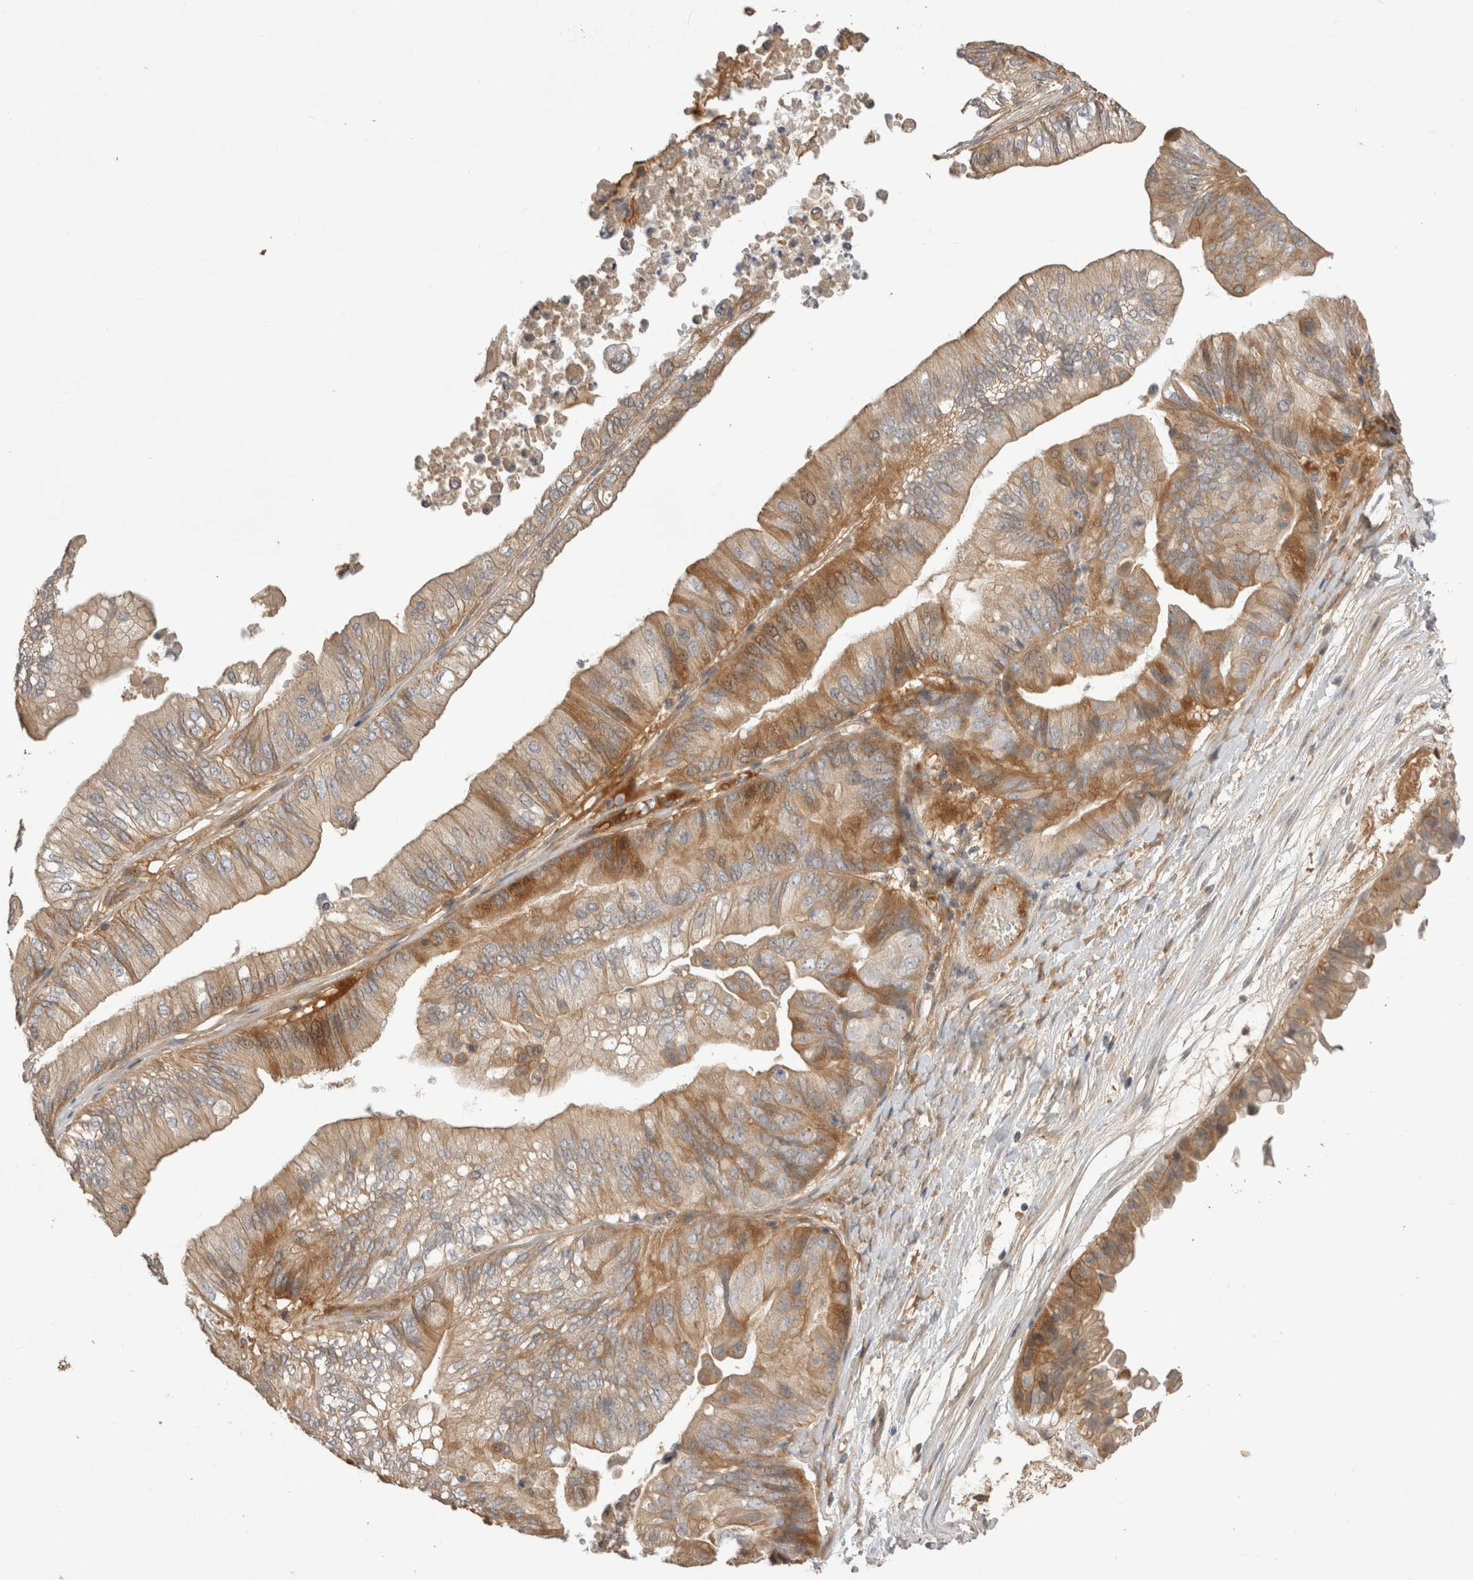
{"staining": {"intensity": "moderate", "quantity": "25%-75%", "location": "cytoplasmic/membranous"}, "tissue": "ovarian cancer", "cell_type": "Tumor cells", "image_type": "cancer", "snomed": [{"axis": "morphology", "description": "Cystadenocarcinoma, mucinous, NOS"}, {"axis": "topography", "description": "Ovary"}], "caption": "Moderate cytoplasmic/membranous positivity is identified in approximately 25%-75% of tumor cells in ovarian cancer.", "gene": "PPP1R42", "patient": {"sex": "female", "age": 61}}